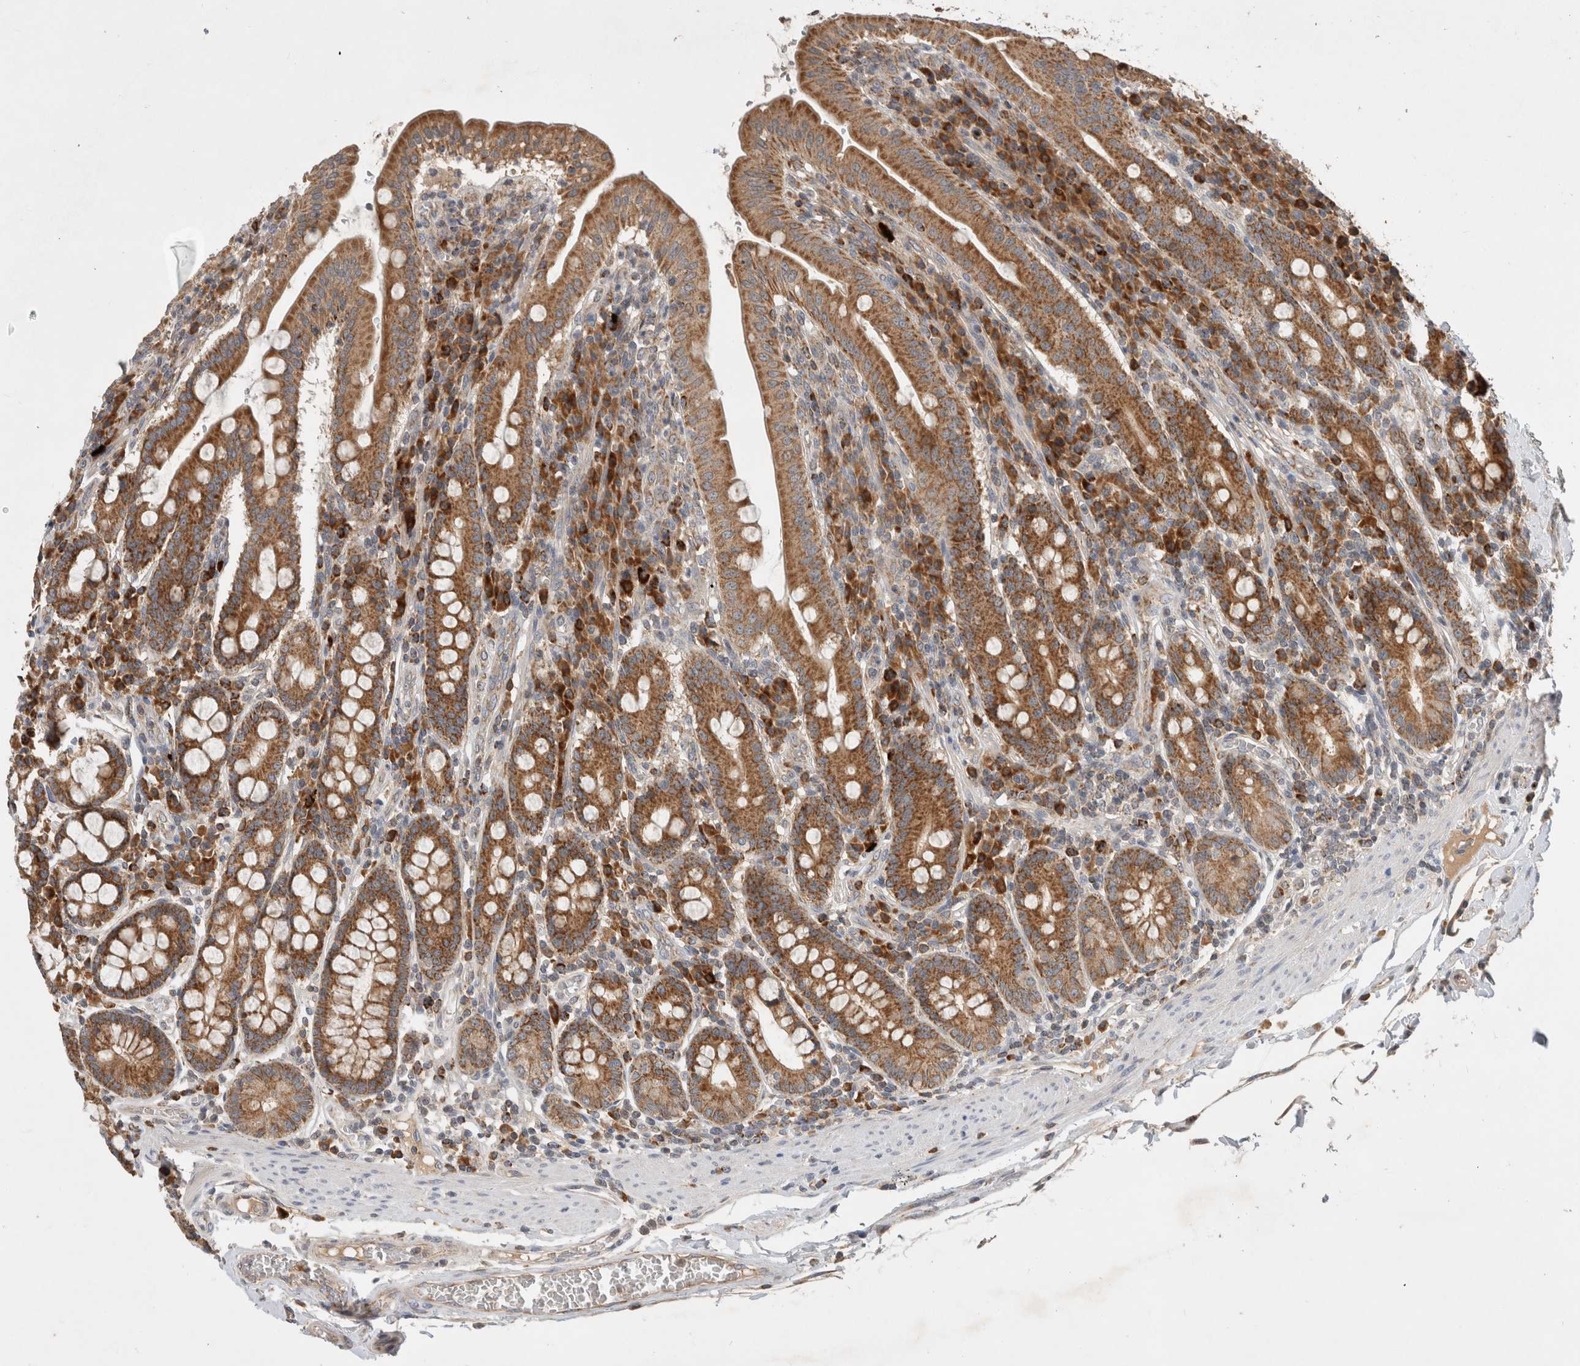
{"staining": {"intensity": "strong", "quantity": ">75%", "location": "cytoplasmic/membranous"}, "tissue": "duodenum", "cell_type": "Glandular cells", "image_type": "normal", "snomed": [{"axis": "morphology", "description": "Normal tissue, NOS"}, {"axis": "morphology", "description": "Adenocarcinoma, NOS"}, {"axis": "topography", "description": "Pancreas"}, {"axis": "topography", "description": "Duodenum"}], "caption": "The histopathology image exhibits immunohistochemical staining of benign duodenum. There is strong cytoplasmic/membranous positivity is seen in approximately >75% of glandular cells.", "gene": "AMPD1", "patient": {"sex": "male", "age": 50}}